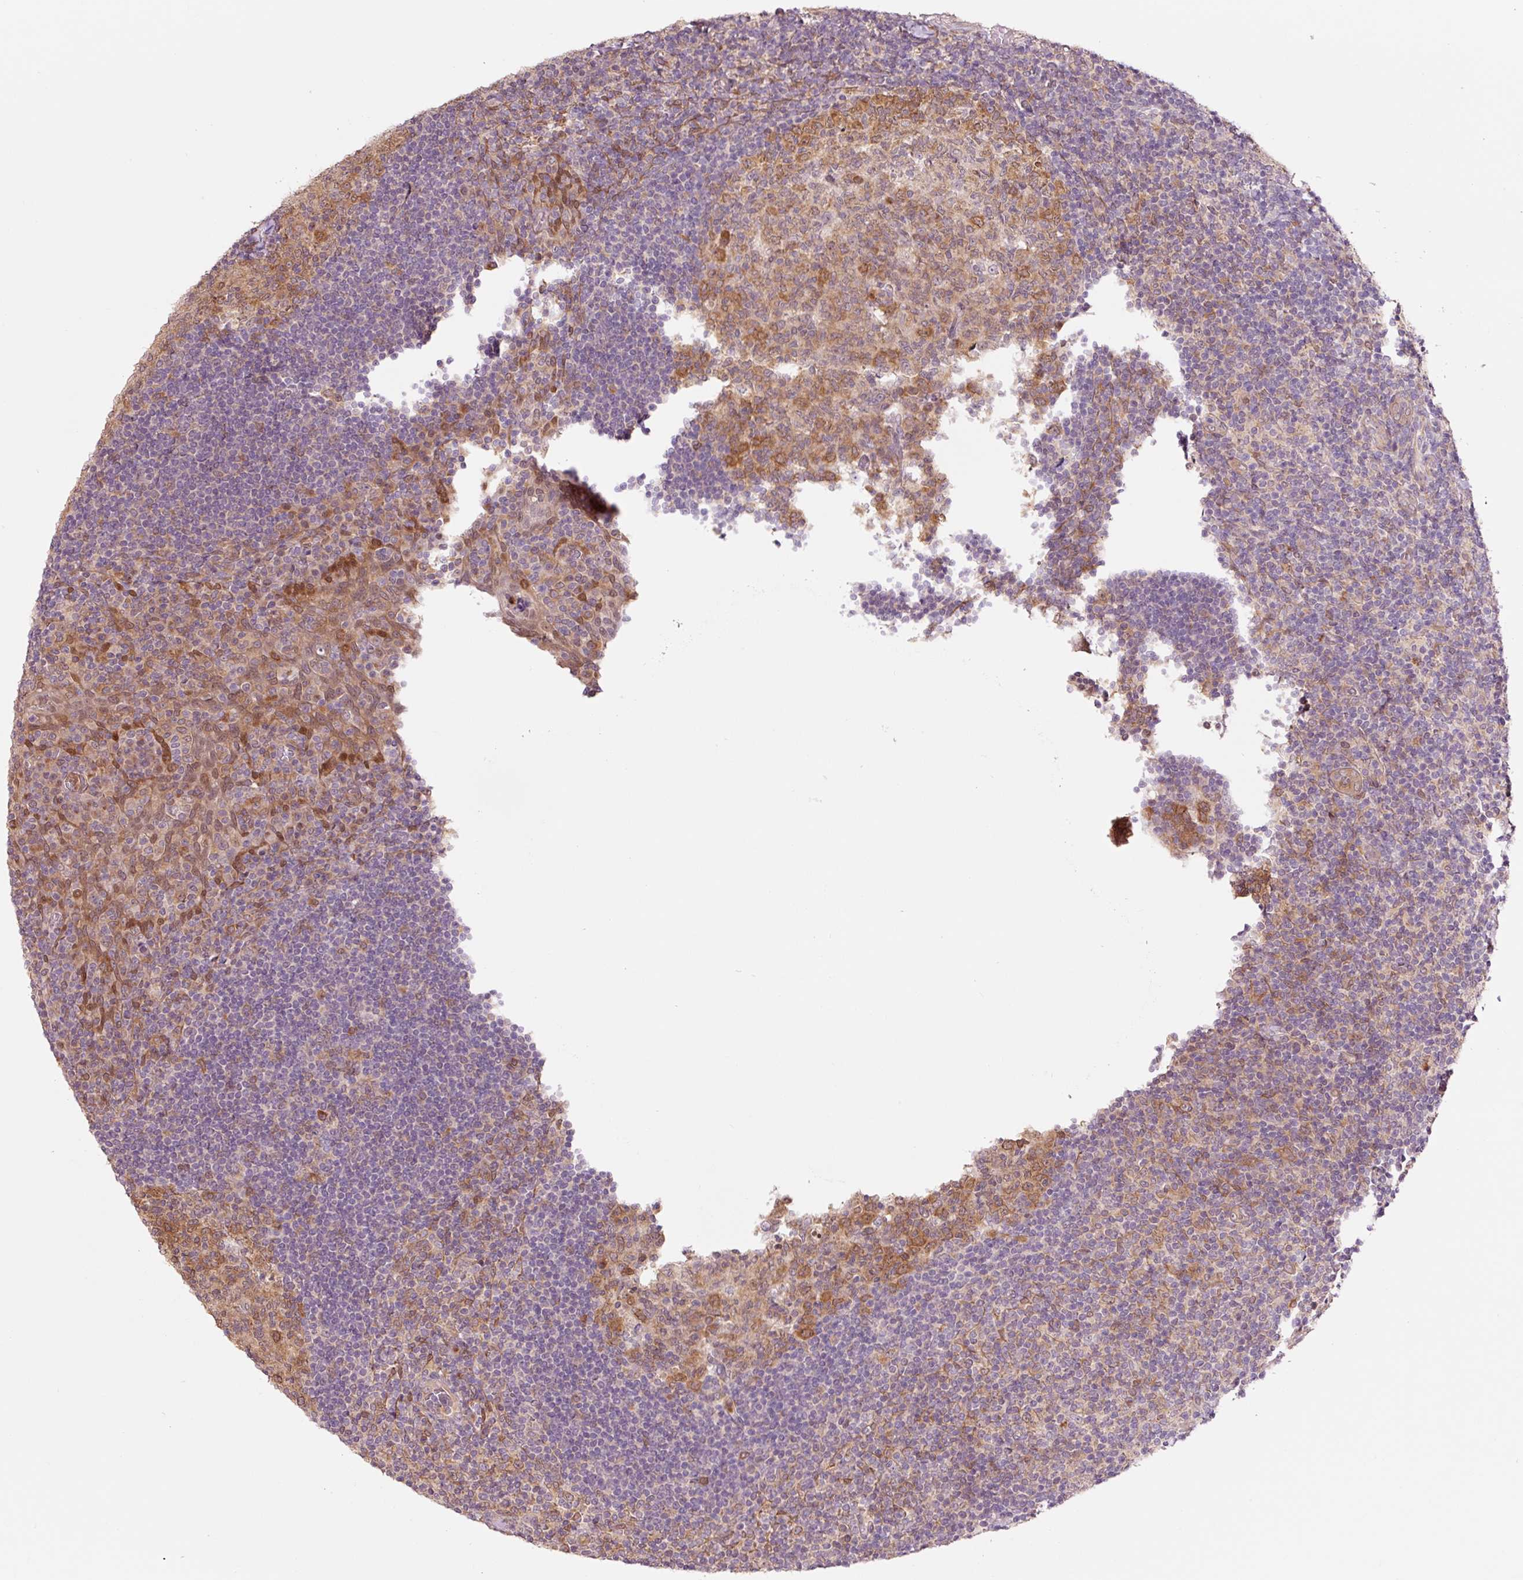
{"staining": {"intensity": "strong", "quantity": "25%-75%", "location": "cytoplasmic/membranous,nuclear"}, "tissue": "tonsil", "cell_type": "Germinal center cells", "image_type": "normal", "snomed": [{"axis": "morphology", "description": "Normal tissue, NOS"}, {"axis": "topography", "description": "Tonsil"}], "caption": "Immunohistochemical staining of unremarkable human tonsil shows high levels of strong cytoplasmic/membranous,nuclear staining in approximately 25%-75% of germinal center cells. Using DAB (3,3'-diaminobenzidine) (brown) and hematoxylin (blue) stains, captured at high magnification using brightfield microscopy.", "gene": "FBXL14", "patient": {"sex": "male", "age": 17}}